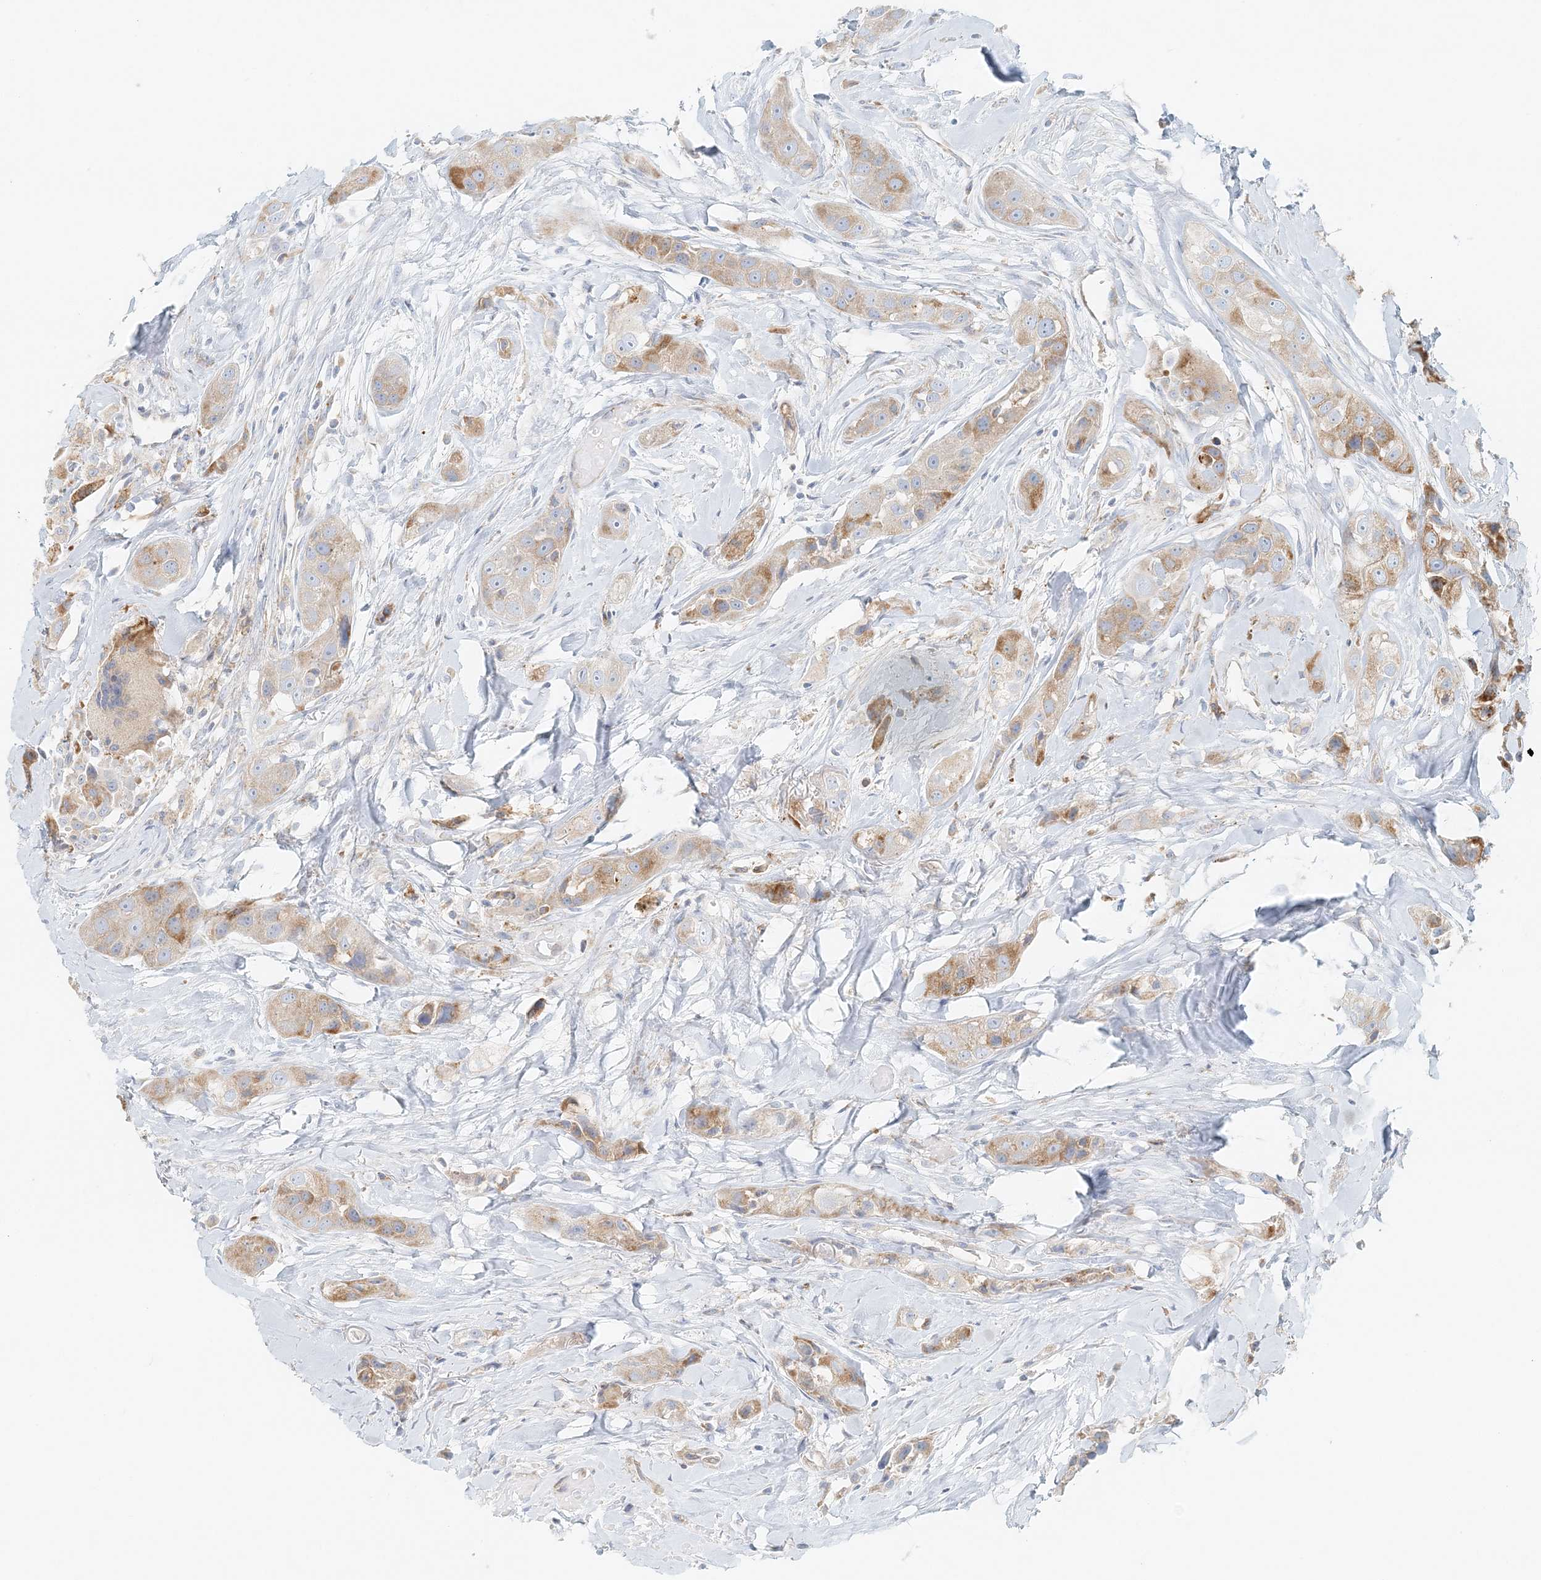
{"staining": {"intensity": "moderate", "quantity": "25%-75%", "location": "cytoplasmic/membranous"}, "tissue": "head and neck cancer", "cell_type": "Tumor cells", "image_type": "cancer", "snomed": [{"axis": "morphology", "description": "Normal tissue, NOS"}, {"axis": "morphology", "description": "Squamous cell carcinoma, NOS"}, {"axis": "topography", "description": "Skeletal muscle"}, {"axis": "topography", "description": "Head-Neck"}], "caption": "Head and neck squamous cell carcinoma tissue displays moderate cytoplasmic/membranous positivity in approximately 25%-75% of tumor cells The staining was performed using DAB (3,3'-diaminobenzidine), with brown indicating positive protein expression. Nuclei are stained blue with hematoxylin.", "gene": "STK11IP", "patient": {"sex": "male", "age": 51}}